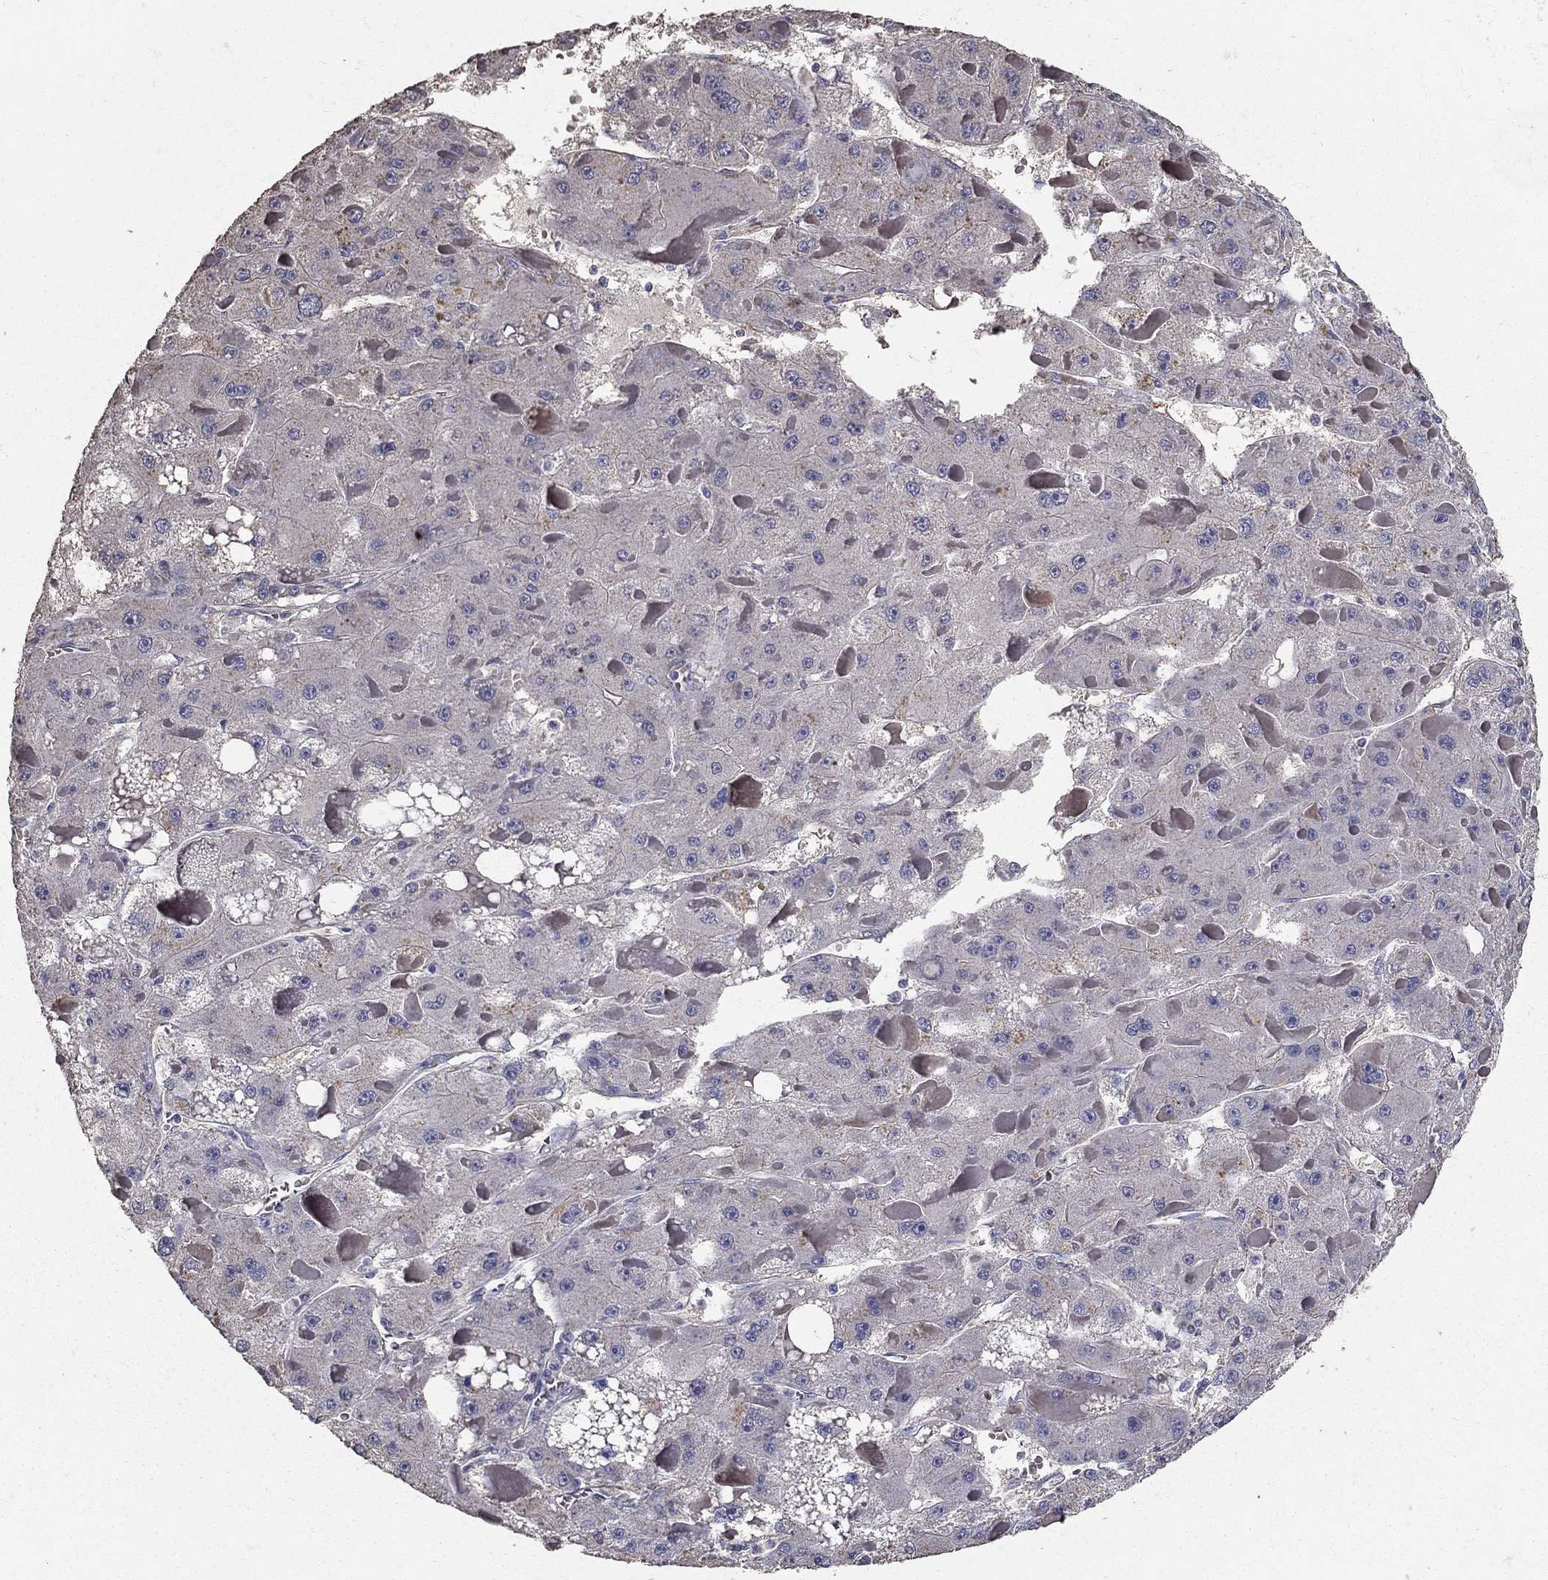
{"staining": {"intensity": "negative", "quantity": "none", "location": "none"}, "tissue": "liver cancer", "cell_type": "Tumor cells", "image_type": "cancer", "snomed": [{"axis": "morphology", "description": "Carcinoma, Hepatocellular, NOS"}, {"axis": "topography", "description": "Liver"}], "caption": "There is no significant expression in tumor cells of liver cancer (hepatocellular carcinoma).", "gene": "MPP2", "patient": {"sex": "female", "age": 73}}